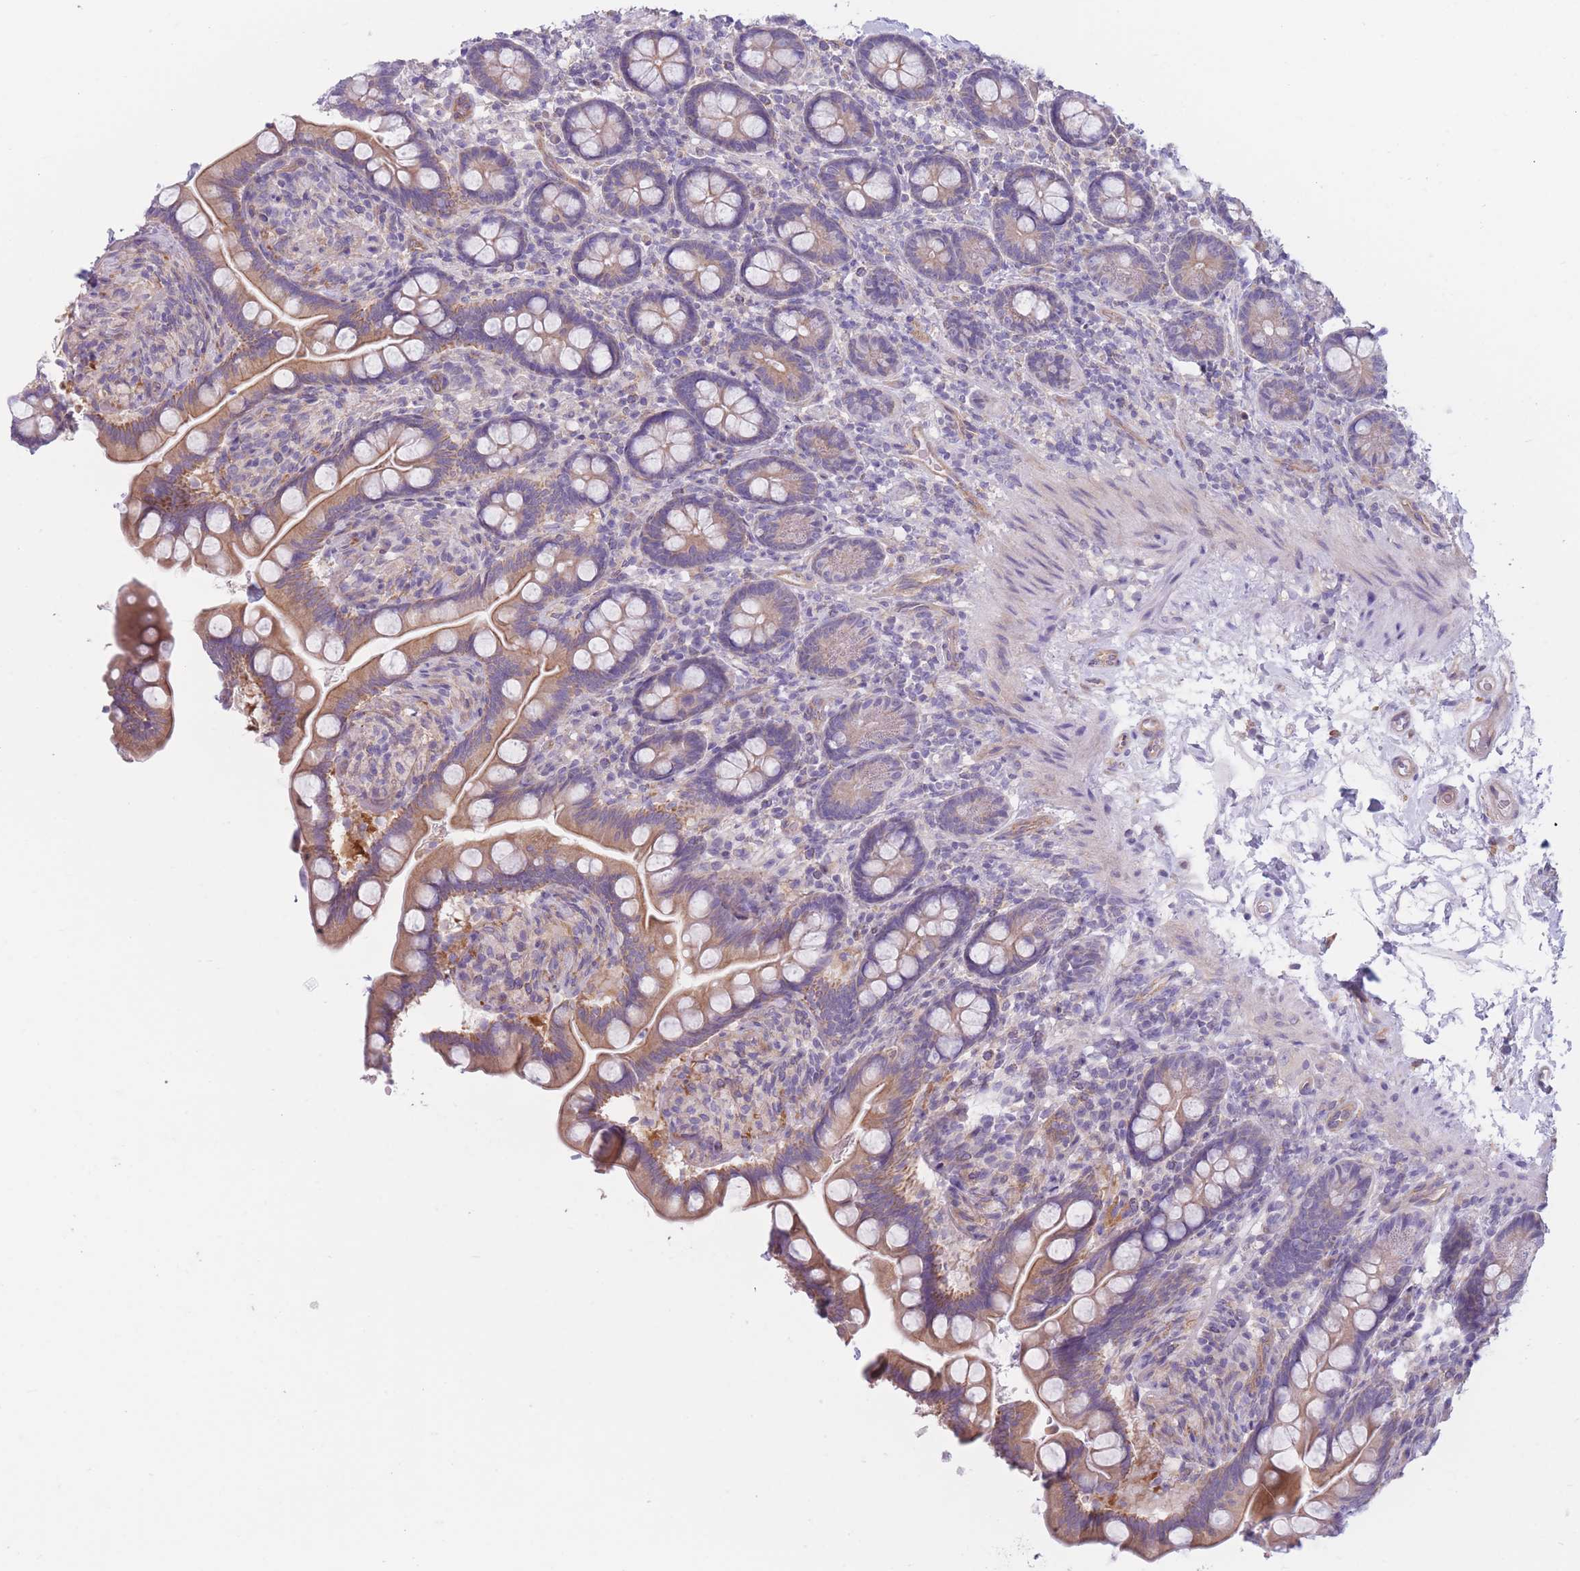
{"staining": {"intensity": "moderate", "quantity": ">75%", "location": "cytoplasmic/membranous"}, "tissue": "small intestine", "cell_type": "Glandular cells", "image_type": "normal", "snomed": [{"axis": "morphology", "description": "Normal tissue, NOS"}, {"axis": "topography", "description": "Small intestine"}], "caption": "Moderate cytoplasmic/membranous expression is appreciated in approximately >75% of glandular cells in normal small intestine. (brown staining indicates protein expression, while blue staining denotes nuclei).", "gene": "SERPINB3", "patient": {"sex": "female", "age": 64}}